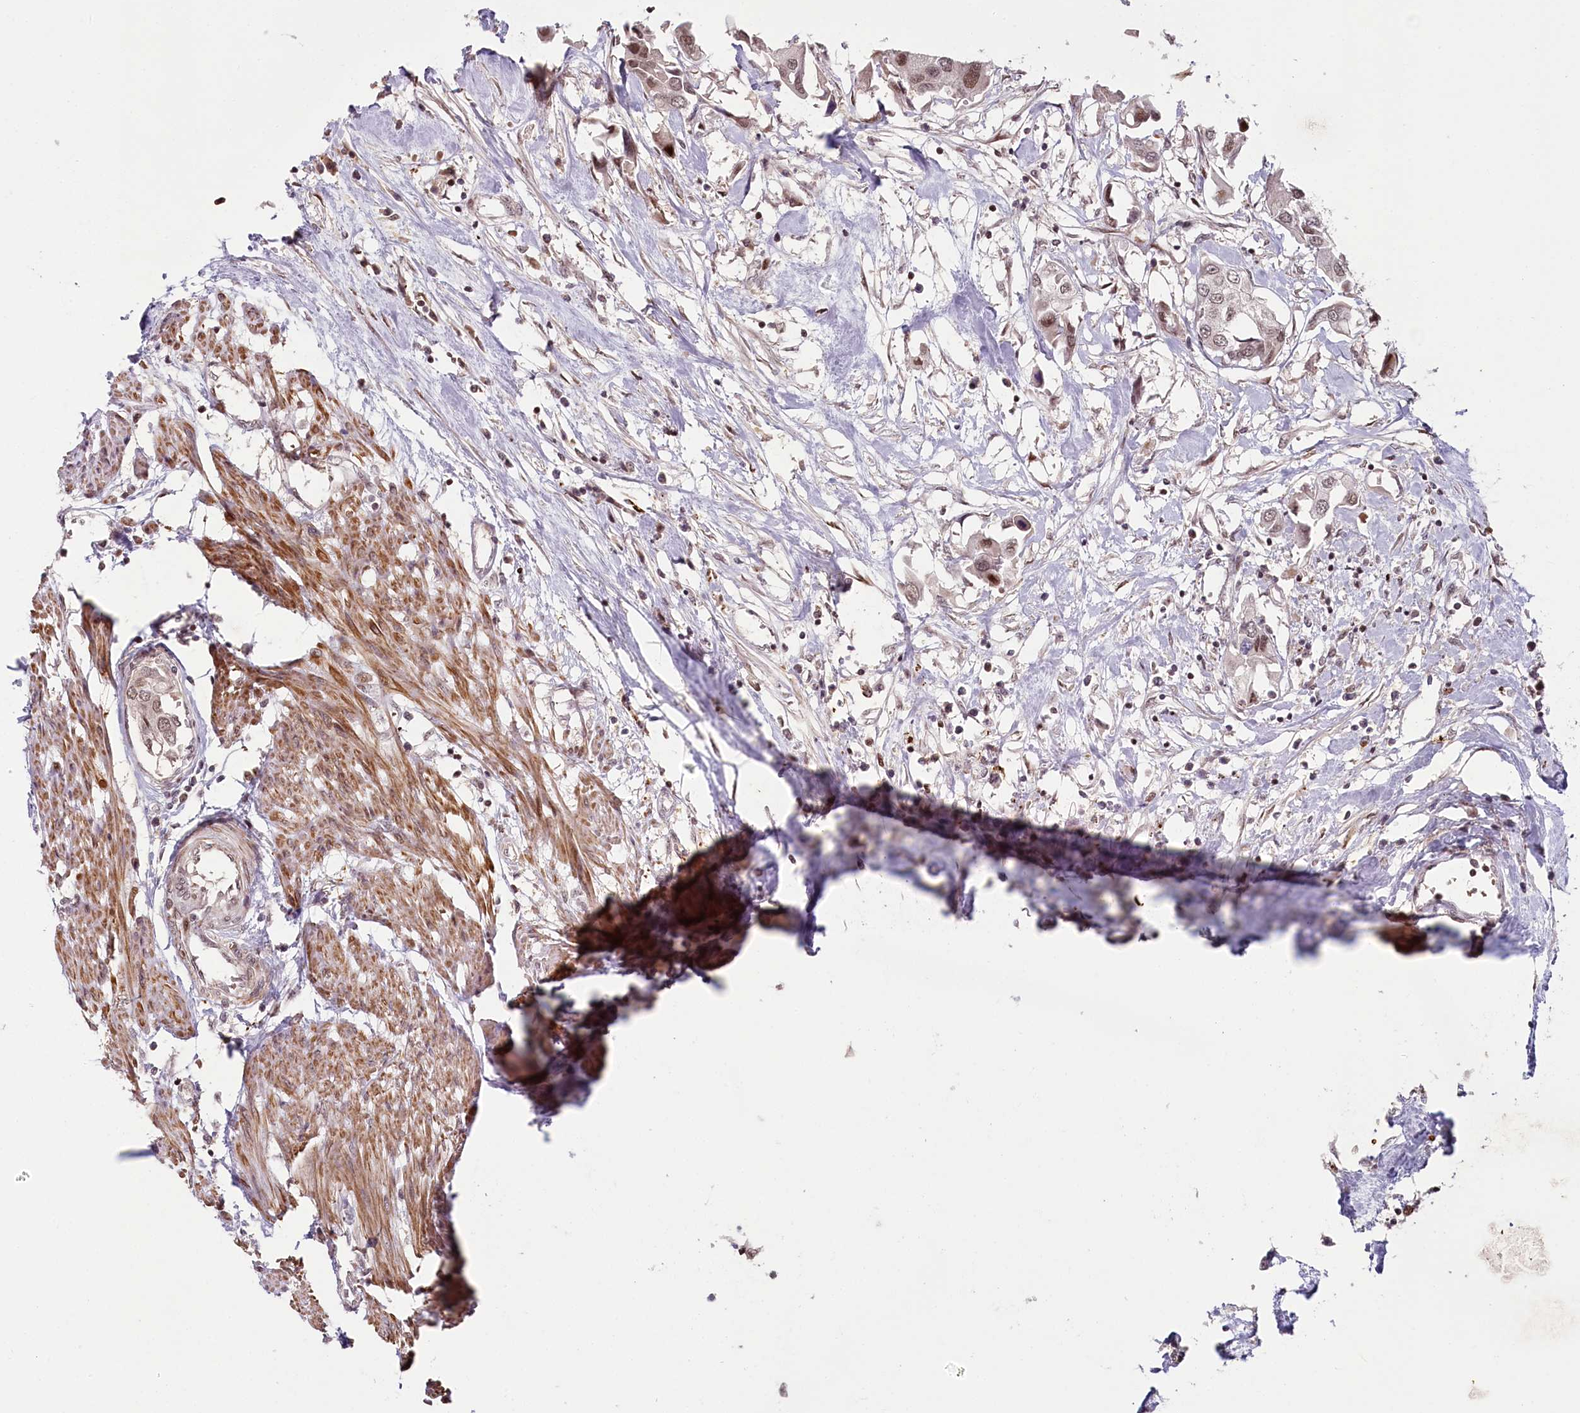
{"staining": {"intensity": "moderate", "quantity": ">75%", "location": "nuclear"}, "tissue": "urothelial cancer", "cell_type": "Tumor cells", "image_type": "cancer", "snomed": [{"axis": "morphology", "description": "Urothelial carcinoma, High grade"}, {"axis": "topography", "description": "Urinary bladder"}], "caption": "Immunohistochemistry (DAB (3,3'-diaminobenzidine)) staining of human high-grade urothelial carcinoma exhibits moderate nuclear protein positivity in approximately >75% of tumor cells. (DAB (3,3'-diaminobenzidine) IHC with brightfield microscopy, high magnification).", "gene": "FAM204A", "patient": {"sex": "male", "age": 64}}